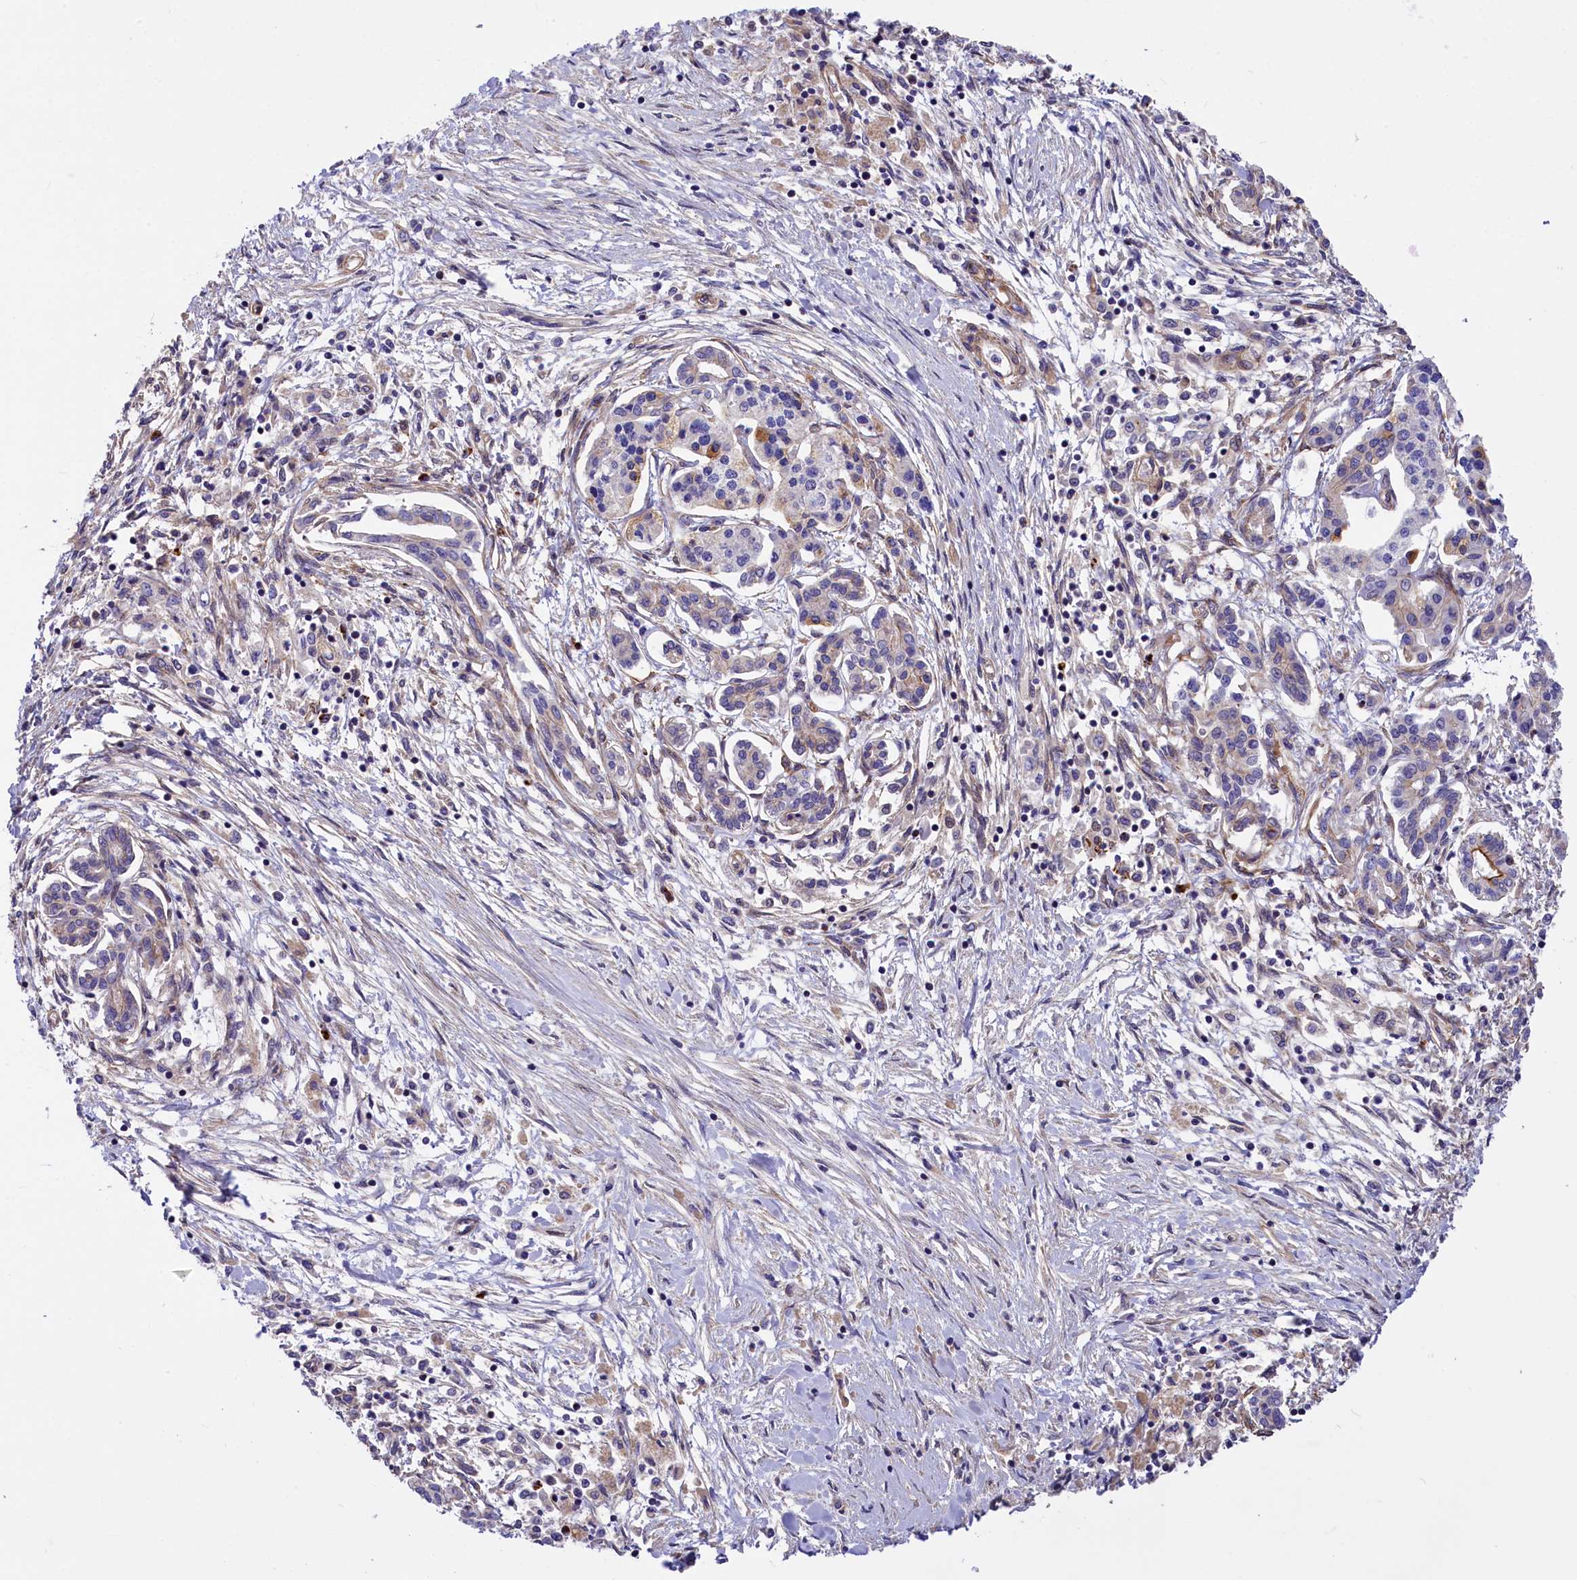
{"staining": {"intensity": "negative", "quantity": "none", "location": "none"}, "tissue": "pancreatic cancer", "cell_type": "Tumor cells", "image_type": "cancer", "snomed": [{"axis": "morphology", "description": "Adenocarcinoma, NOS"}, {"axis": "topography", "description": "Pancreas"}], "caption": "DAB (3,3'-diaminobenzidine) immunohistochemical staining of human pancreatic cancer exhibits no significant staining in tumor cells. (DAB IHC with hematoxylin counter stain).", "gene": "MED20", "patient": {"sex": "female", "age": 50}}